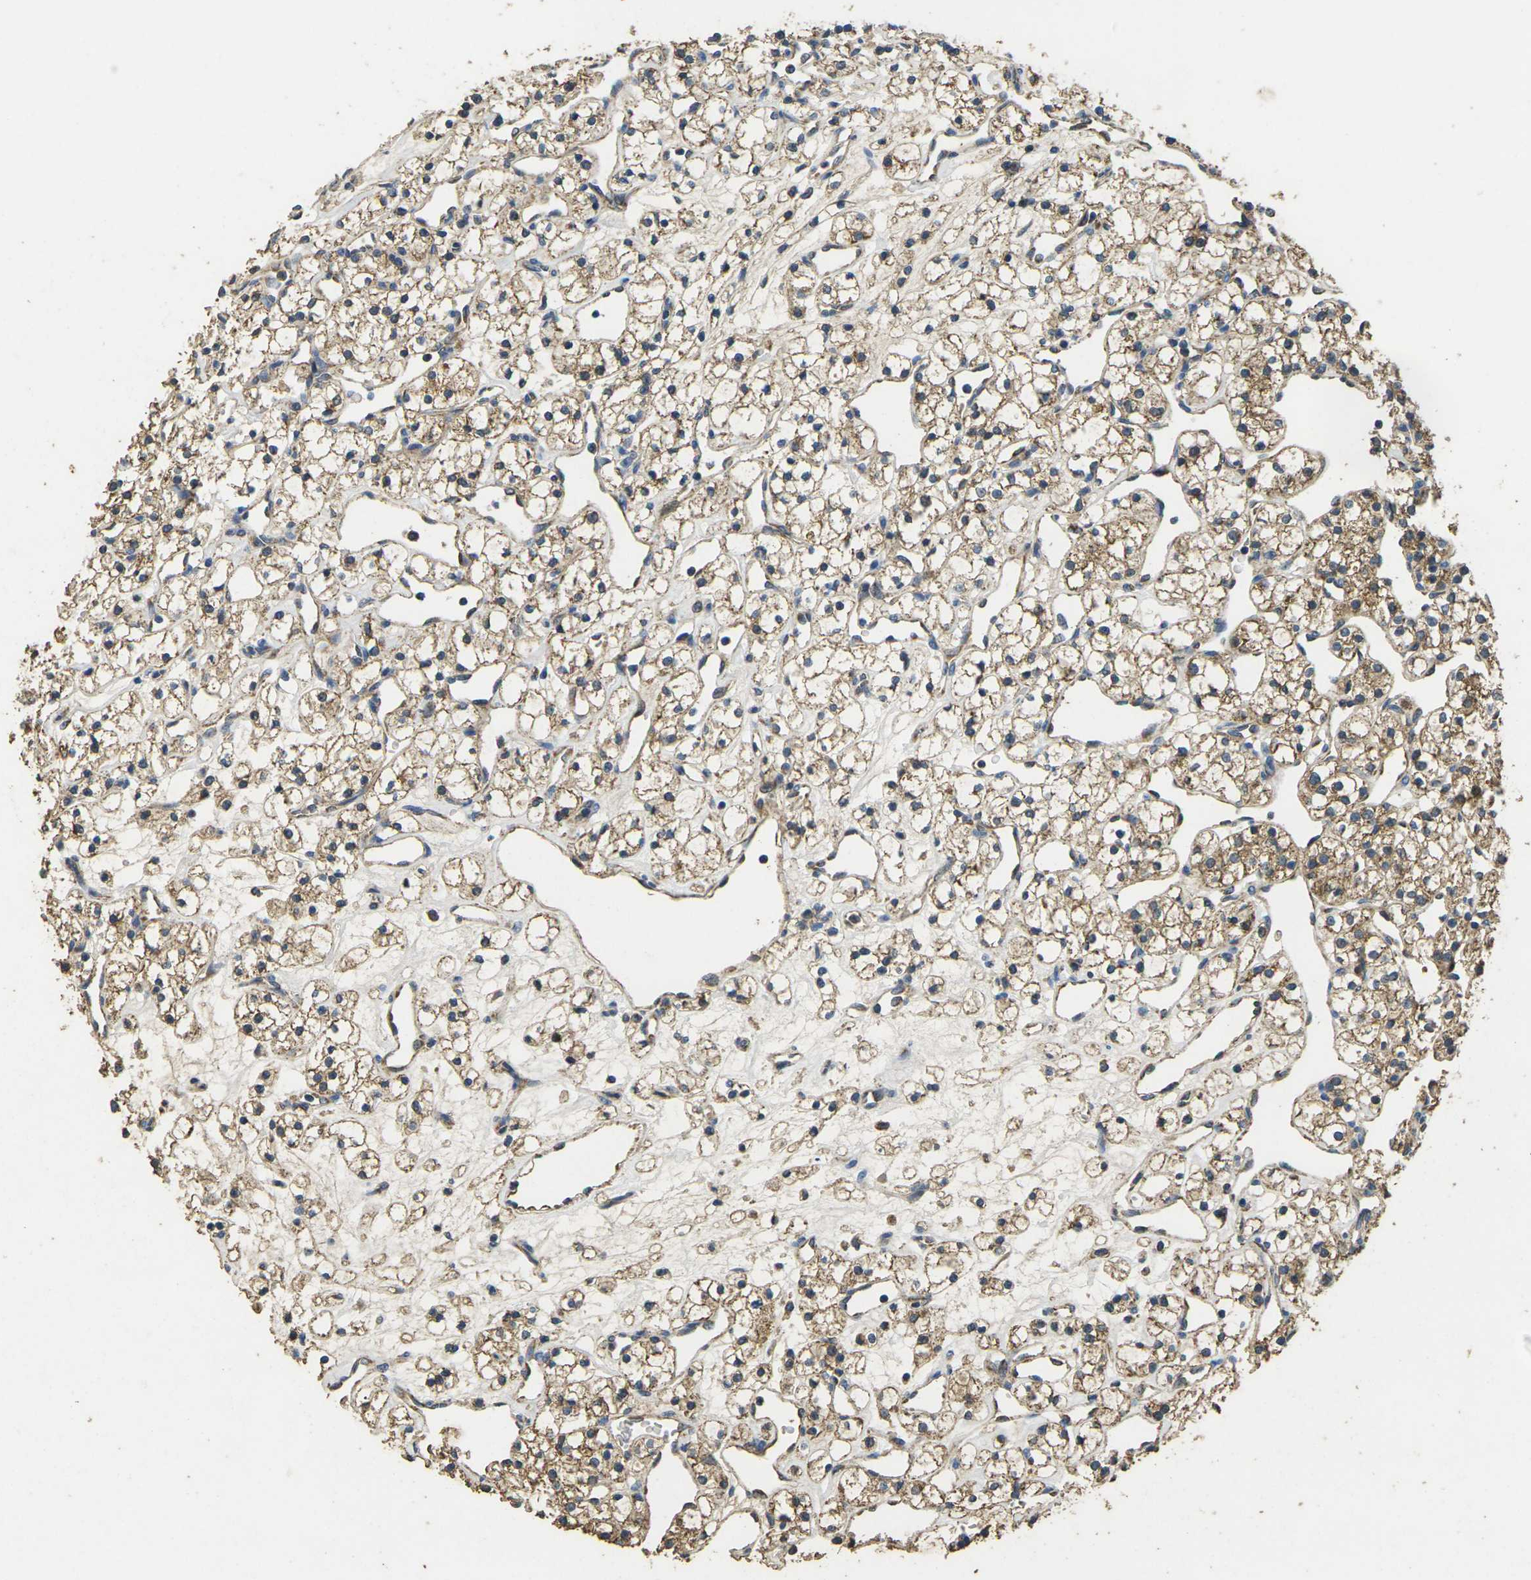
{"staining": {"intensity": "moderate", "quantity": ">75%", "location": "cytoplasmic/membranous"}, "tissue": "renal cancer", "cell_type": "Tumor cells", "image_type": "cancer", "snomed": [{"axis": "morphology", "description": "Adenocarcinoma, NOS"}, {"axis": "topography", "description": "Kidney"}], "caption": "Tumor cells reveal medium levels of moderate cytoplasmic/membranous staining in about >75% of cells in human renal cancer.", "gene": "MAPK11", "patient": {"sex": "female", "age": 60}}